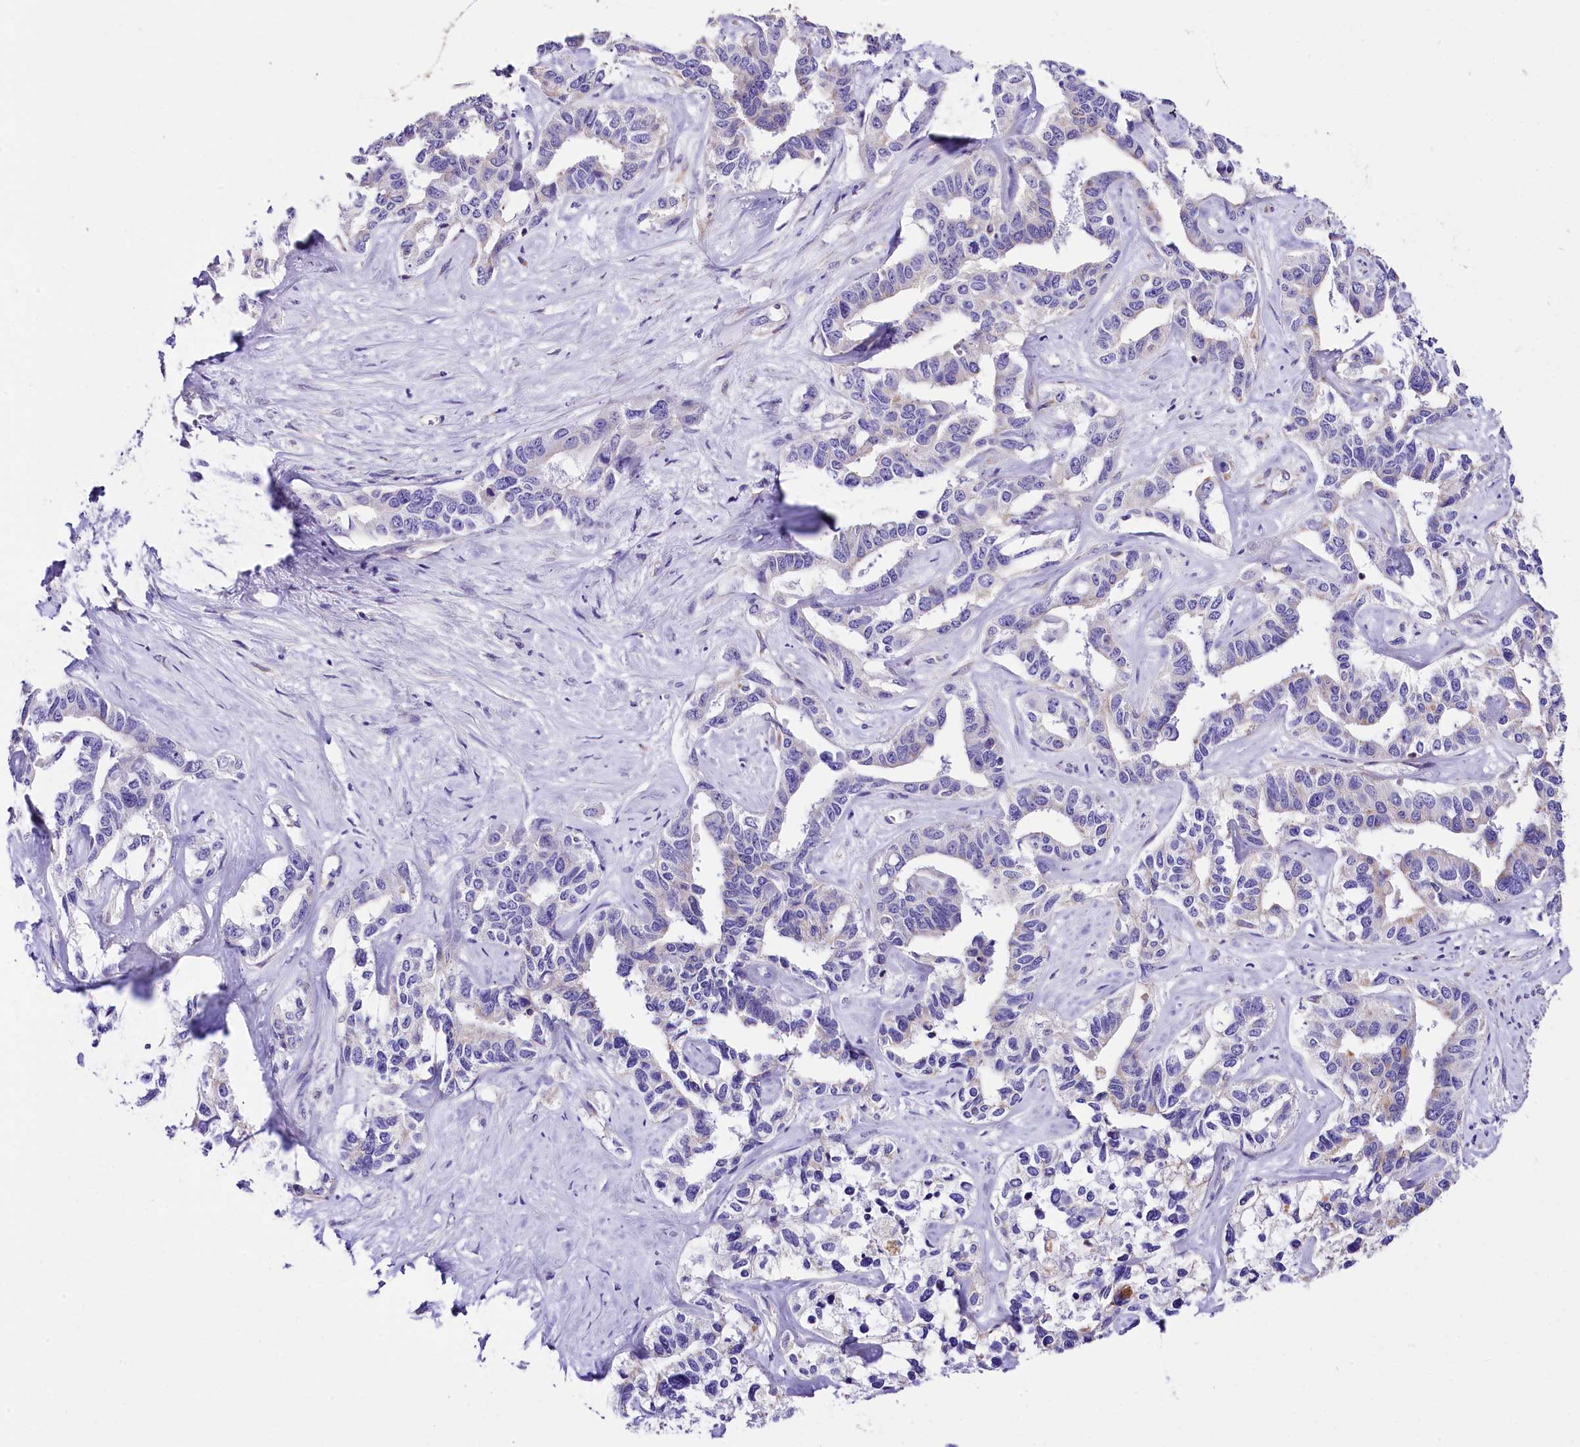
{"staining": {"intensity": "weak", "quantity": "<25%", "location": "cytoplasmic/membranous"}, "tissue": "liver cancer", "cell_type": "Tumor cells", "image_type": "cancer", "snomed": [{"axis": "morphology", "description": "Cholangiocarcinoma"}, {"axis": "topography", "description": "Liver"}], "caption": "High magnification brightfield microscopy of liver cancer (cholangiocarcinoma) stained with DAB (brown) and counterstained with hematoxylin (blue): tumor cells show no significant expression.", "gene": "ACAA2", "patient": {"sex": "male", "age": 59}}